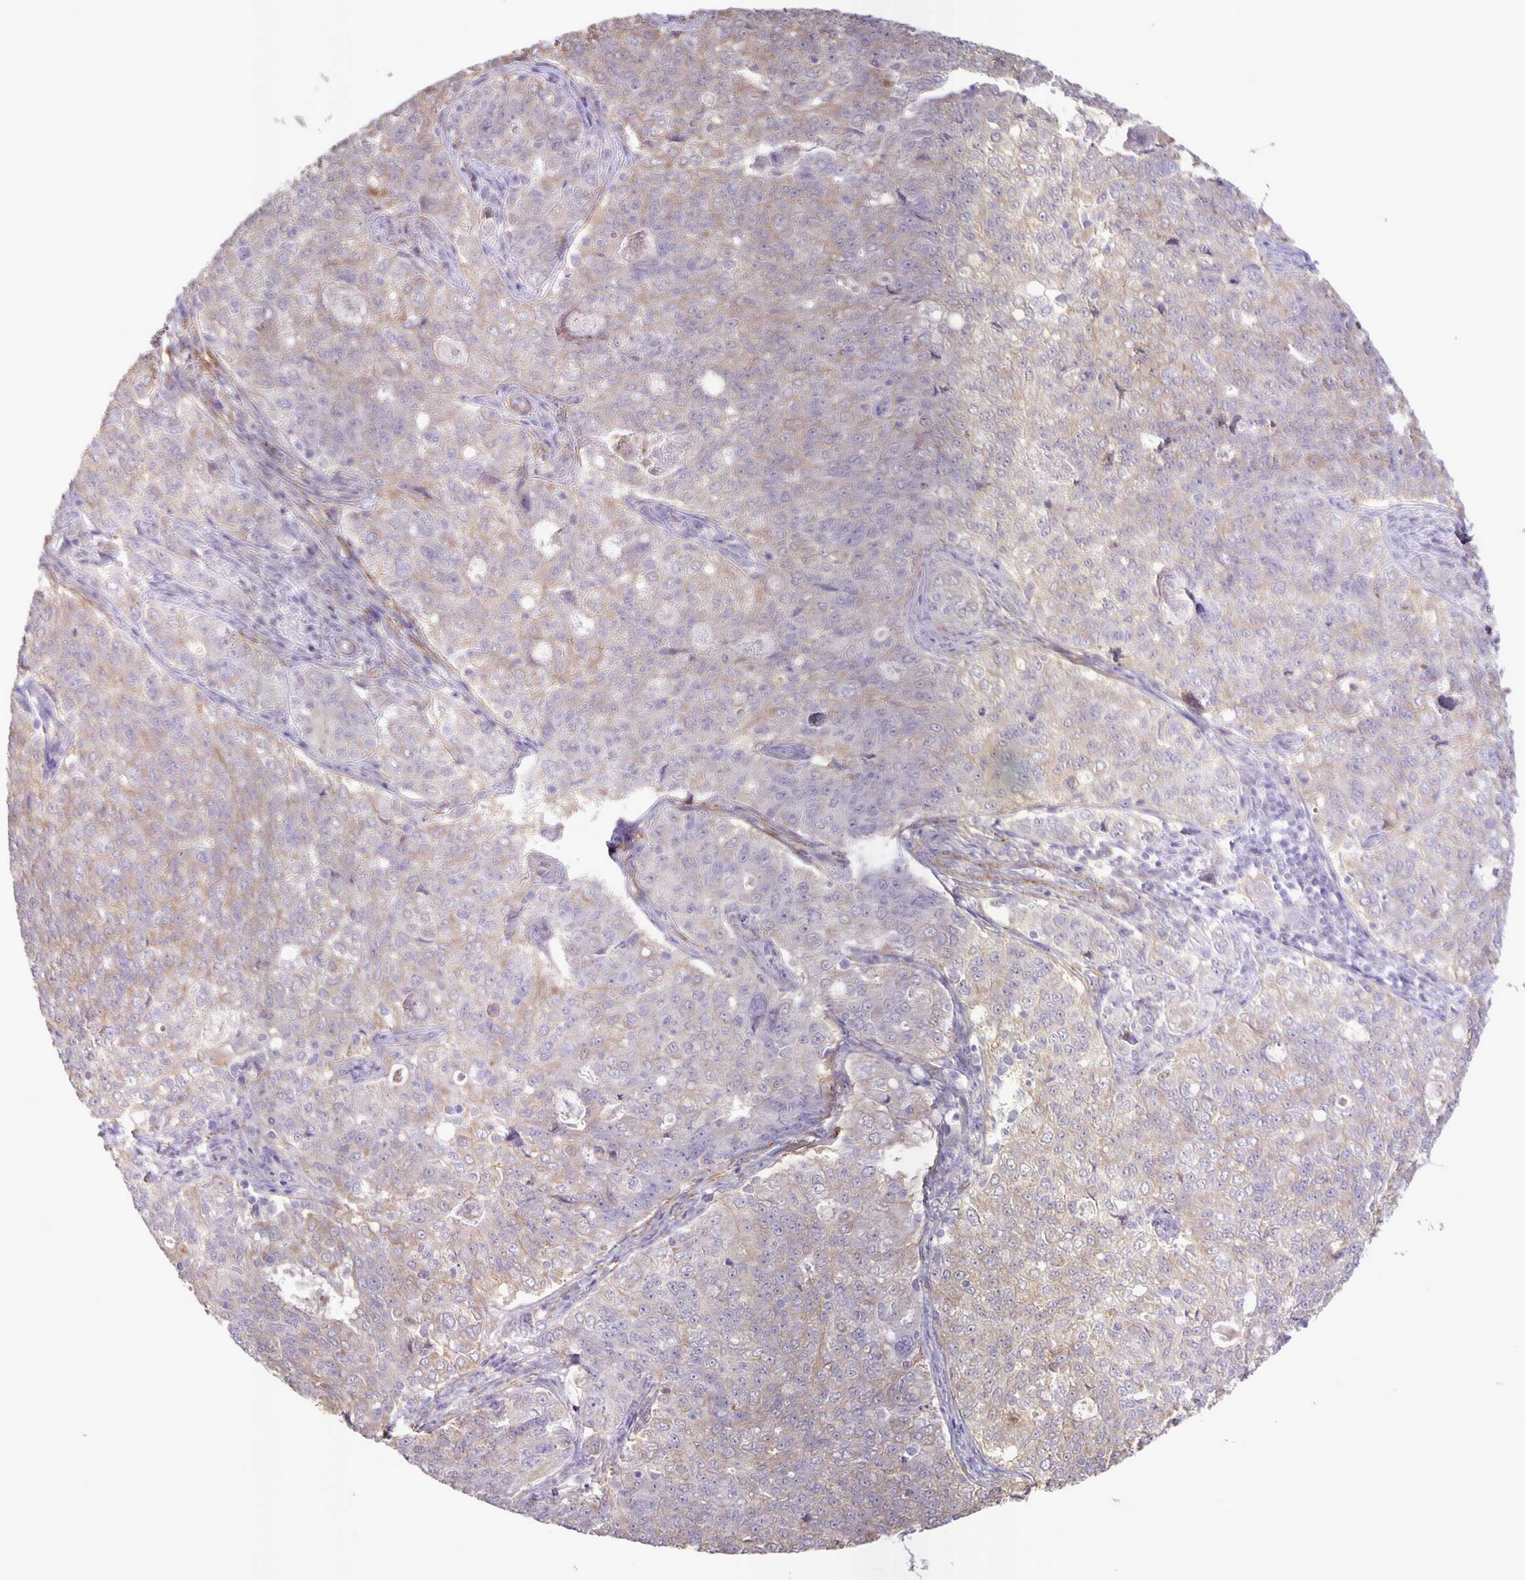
{"staining": {"intensity": "weak", "quantity": ">75%", "location": "cytoplasmic/membranous"}, "tissue": "endometrial cancer", "cell_type": "Tumor cells", "image_type": "cancer", "snomed": [{"axis": "morphology", "description": "Adenocarcinoma, NOS"}, {"axis": "topography", "description": "Endometrium"}], "caption": "Immunohistochemical staining of adenocarcinoma (endometrial) demonstrates low levels of weak cytoplasmic/membranous protein staining in about >75% of tumor cells.", "gene": "SRCIN1", "patient": {"sex": "female", "age": 43}}